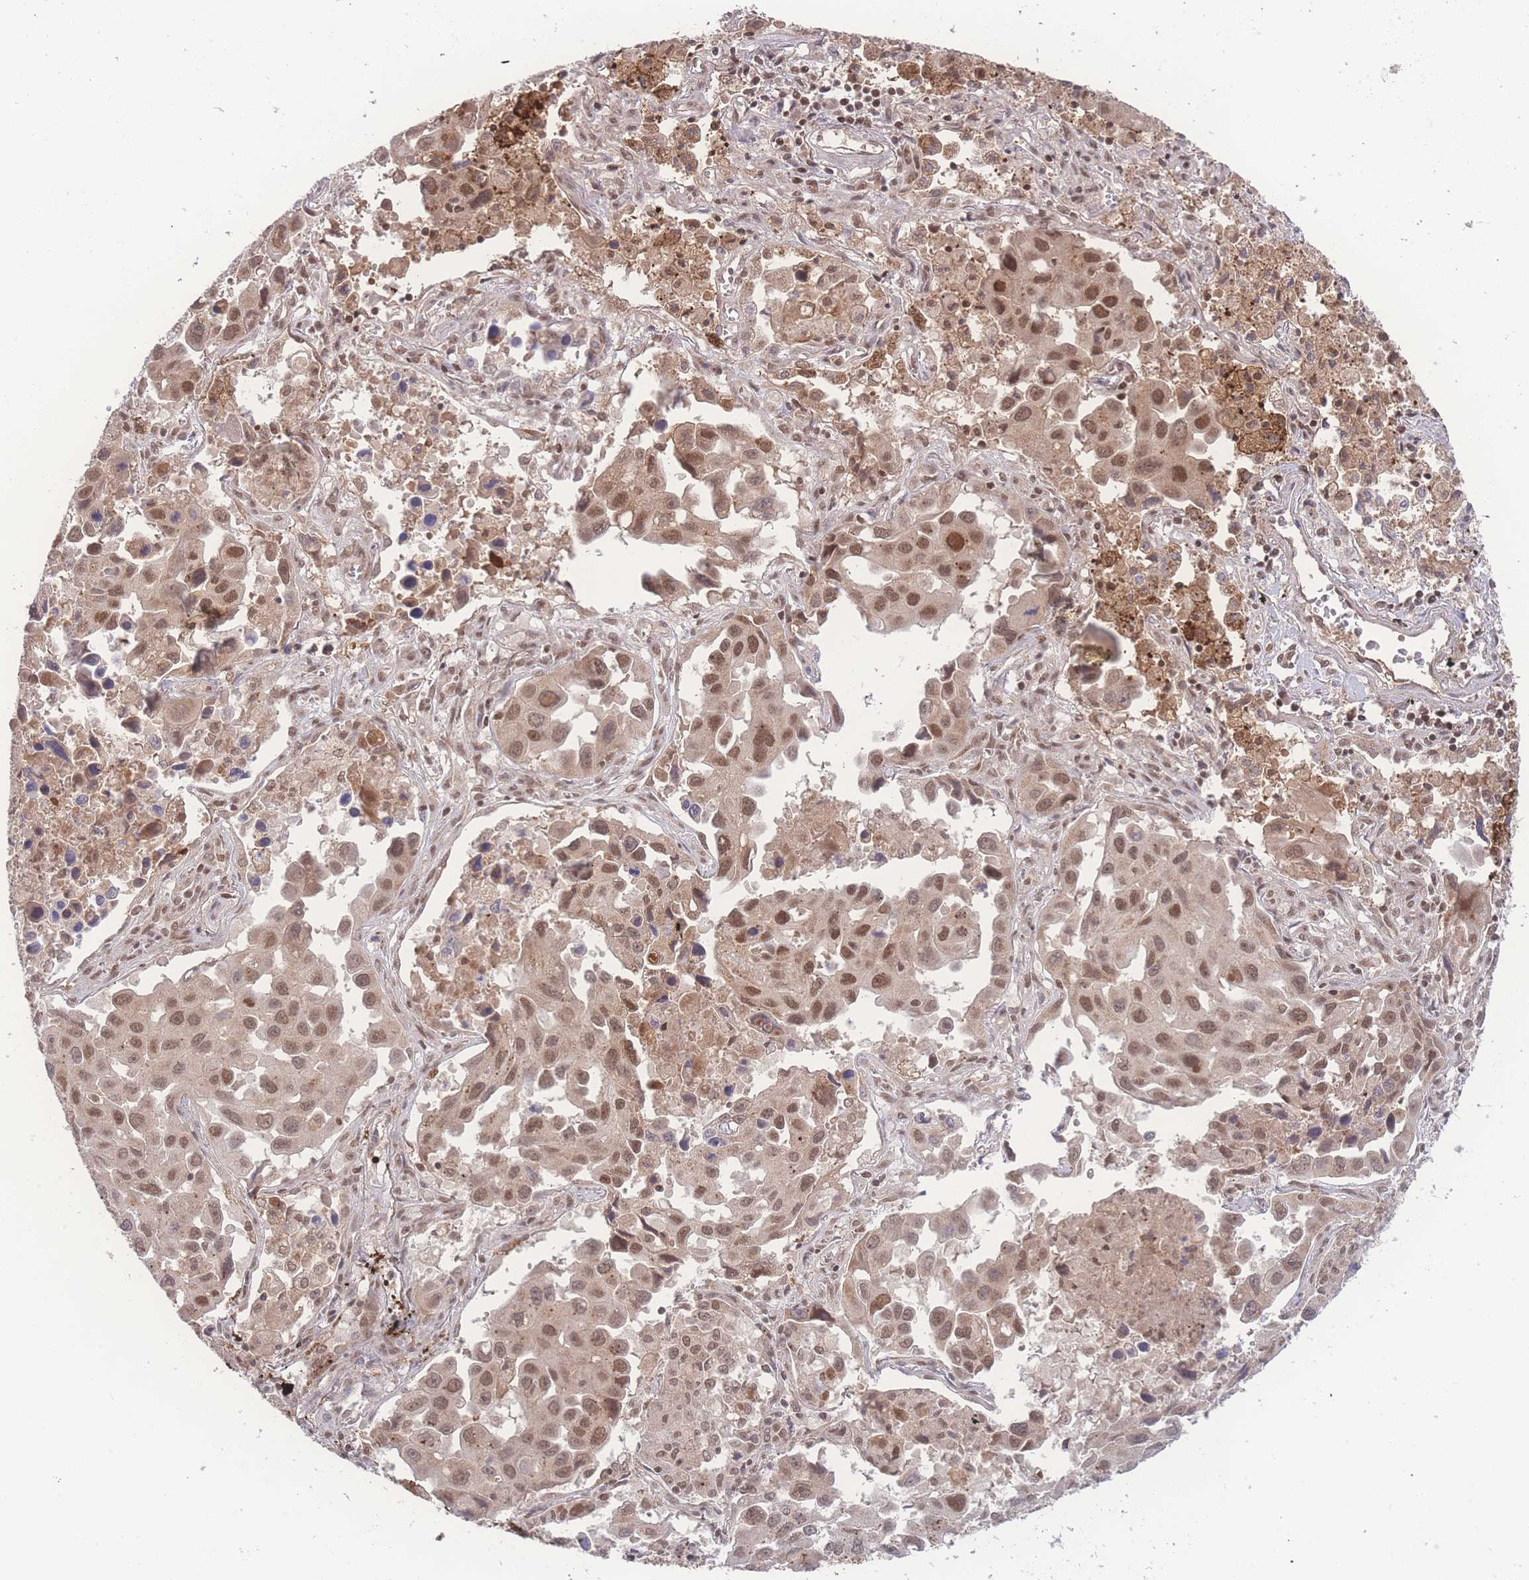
{"staining": {"intensity": "moderate", "quantity": ">75%", "location": "cytoplasmic/membranous,nuclear"}, "tissue": "lung cancer", "cell_type": "Tumor cells", "image_type": "cancer", "snomed": [{"axis": "morphology", "description": "Adenocarcinoma, NOS"}, {"axis": "topography", "description": "Lung"}], "caption": "An image showing moderate cytoplasmic/membranous and nuclear expression in approximately >75% of tumor cells in lung adenocarcinoma, as visualized by brown immunohistochemical staining.", "gene": "RAVER1", "patient": {"sex": "male", "age": 66}}